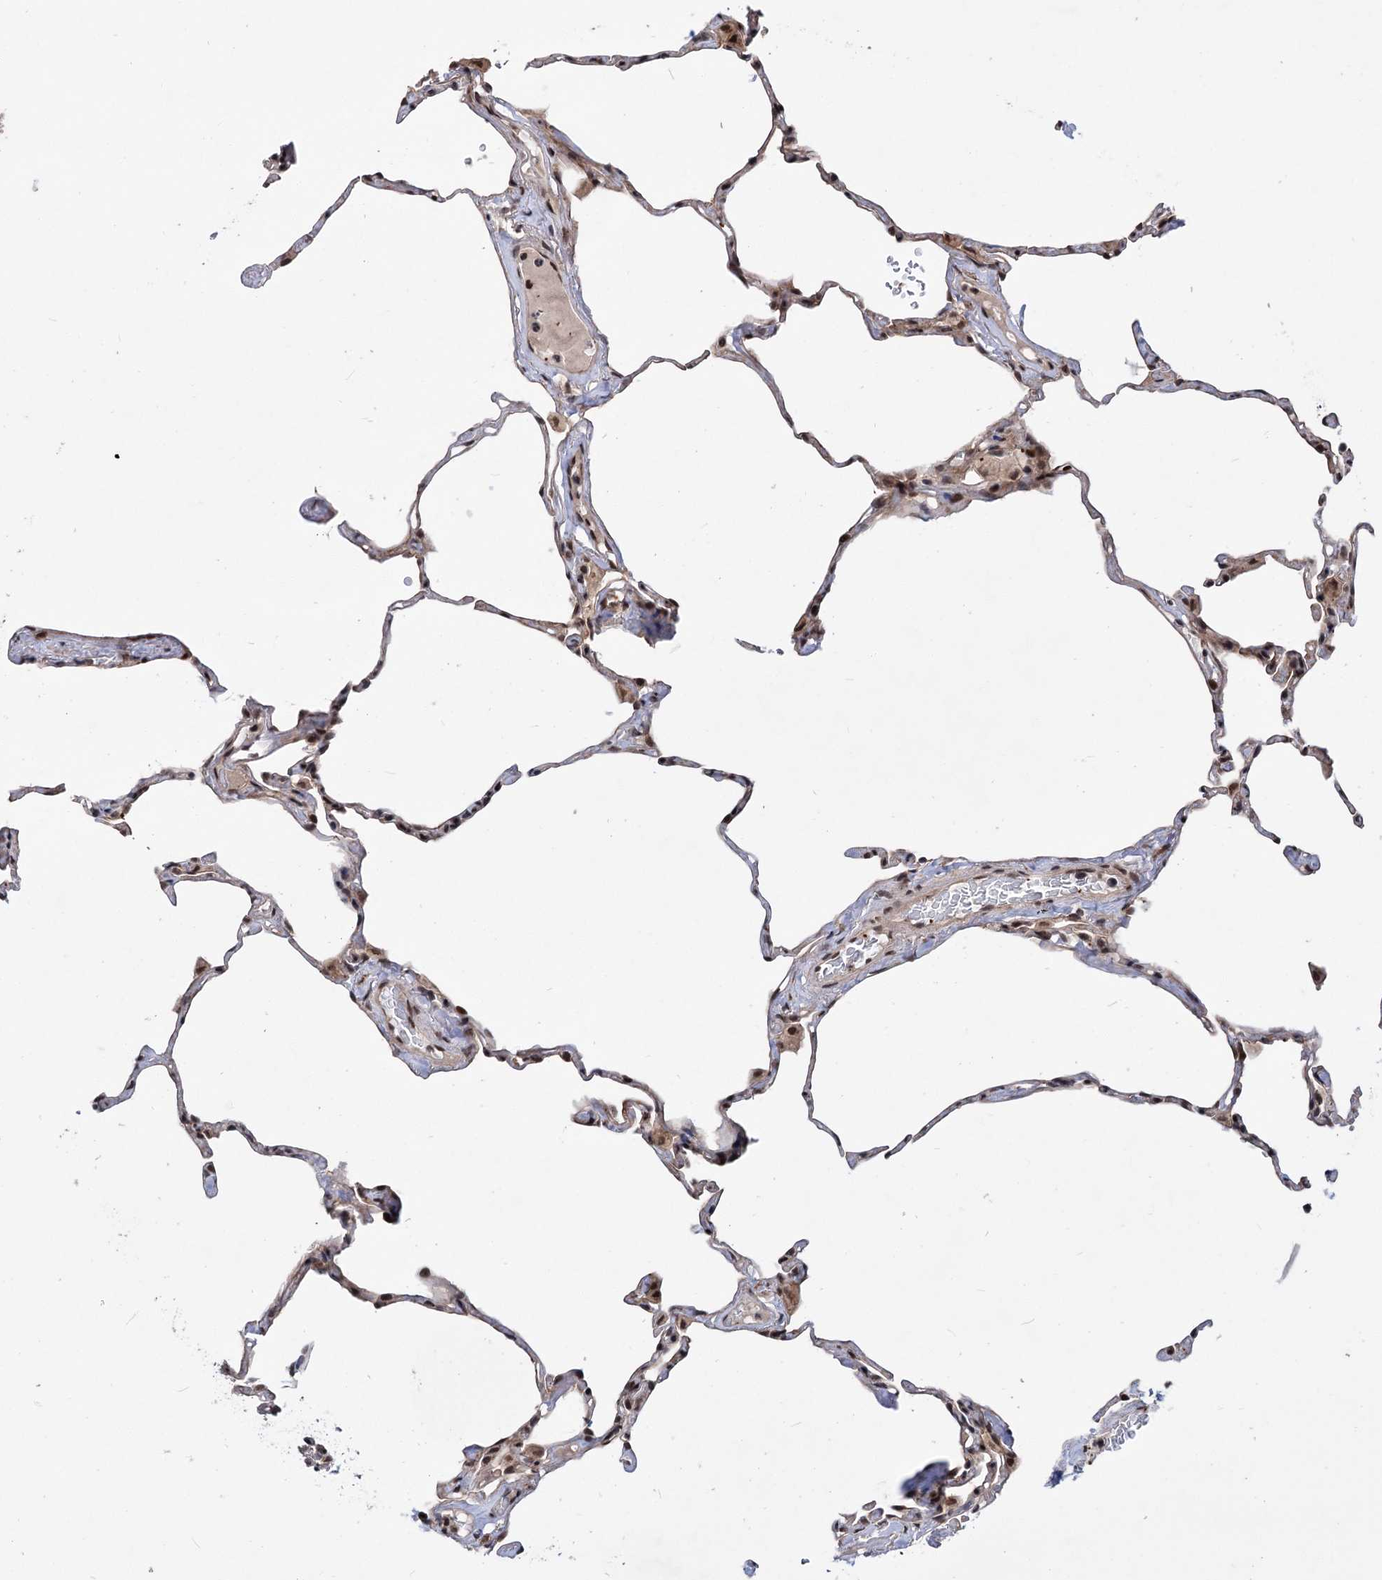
{"staining": {"intensity": "moderate", "quantity": ">75%", "location": "nuclear"}, "tissue": "lung", "cell_type": "Alveolar cells", "image_type": "normal", "snomed": [{"axis": "morphology", "description": "Normal tissue, NOS"}, {"axis": "topography", "description": "Lung"}], "caption": "Protein staining by immunohistochemistry reveals moderate nuclear positivity in about >75% of alveolar cells in benign lung. The staining was performed using DAB, with brown indicating positive protein expression. Nuclei are stained blue with hematoxylin.", "gene": "MAML1", "patient": {"sex": "male", "age": 65}}